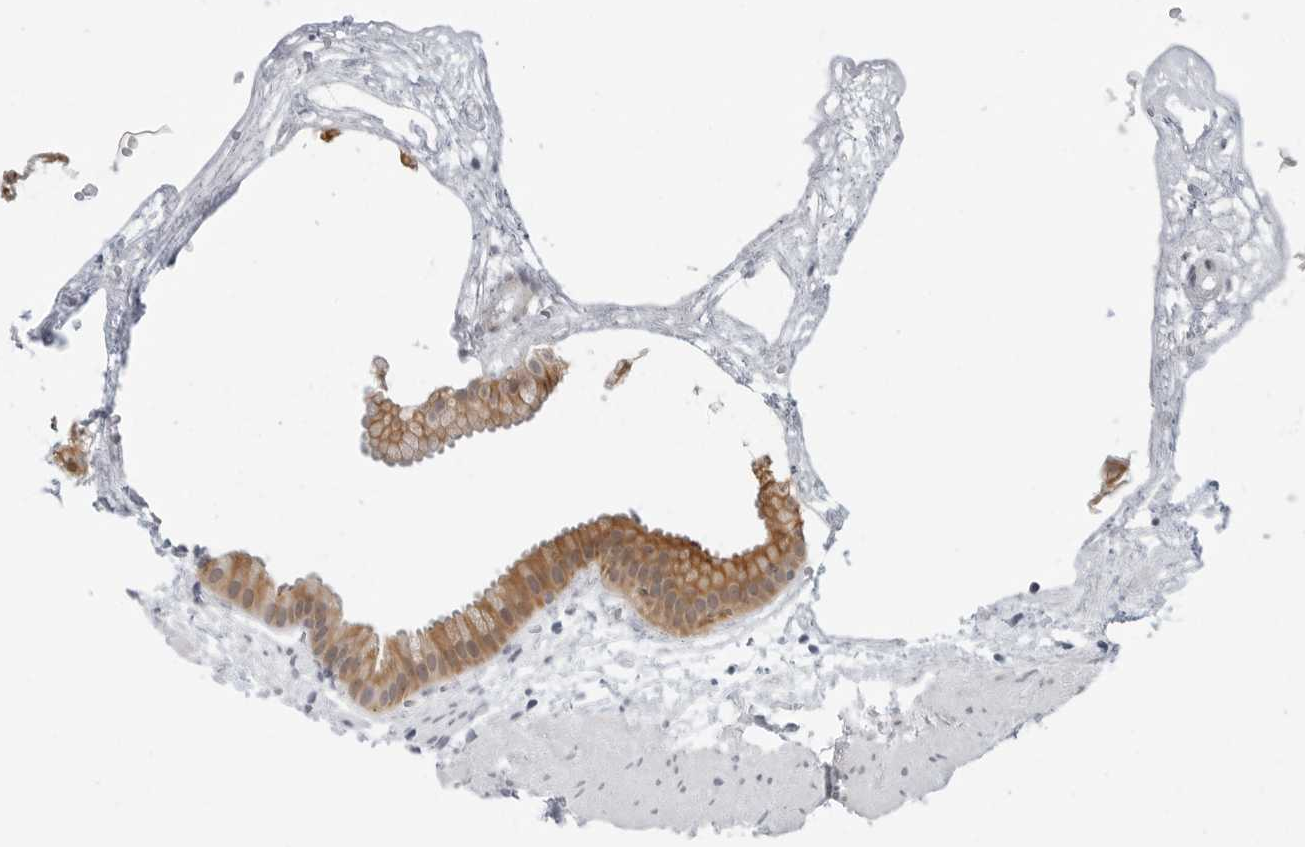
{"staining": {"intensity": "strong", "quantity": ">75%", "location": "cytoplasmic/membranous"}, "tissue": "gallbladder", "cell_type": "Glandular cells", "image_type": "normal", "snomed": [{"axis": "morphology", "description": "Normal tissue, NOS"}, {"axis": "topography", "description": "Gallbladder"}], "caption": "Immunohistochemical staining of benign human gallbladder reveals >75% levels of strong cytoplasmic/membranous protein positivity in about >75% of glandular cells.", "gene": "TSEN2", "patient": {"sex": "female", "age": 64}}